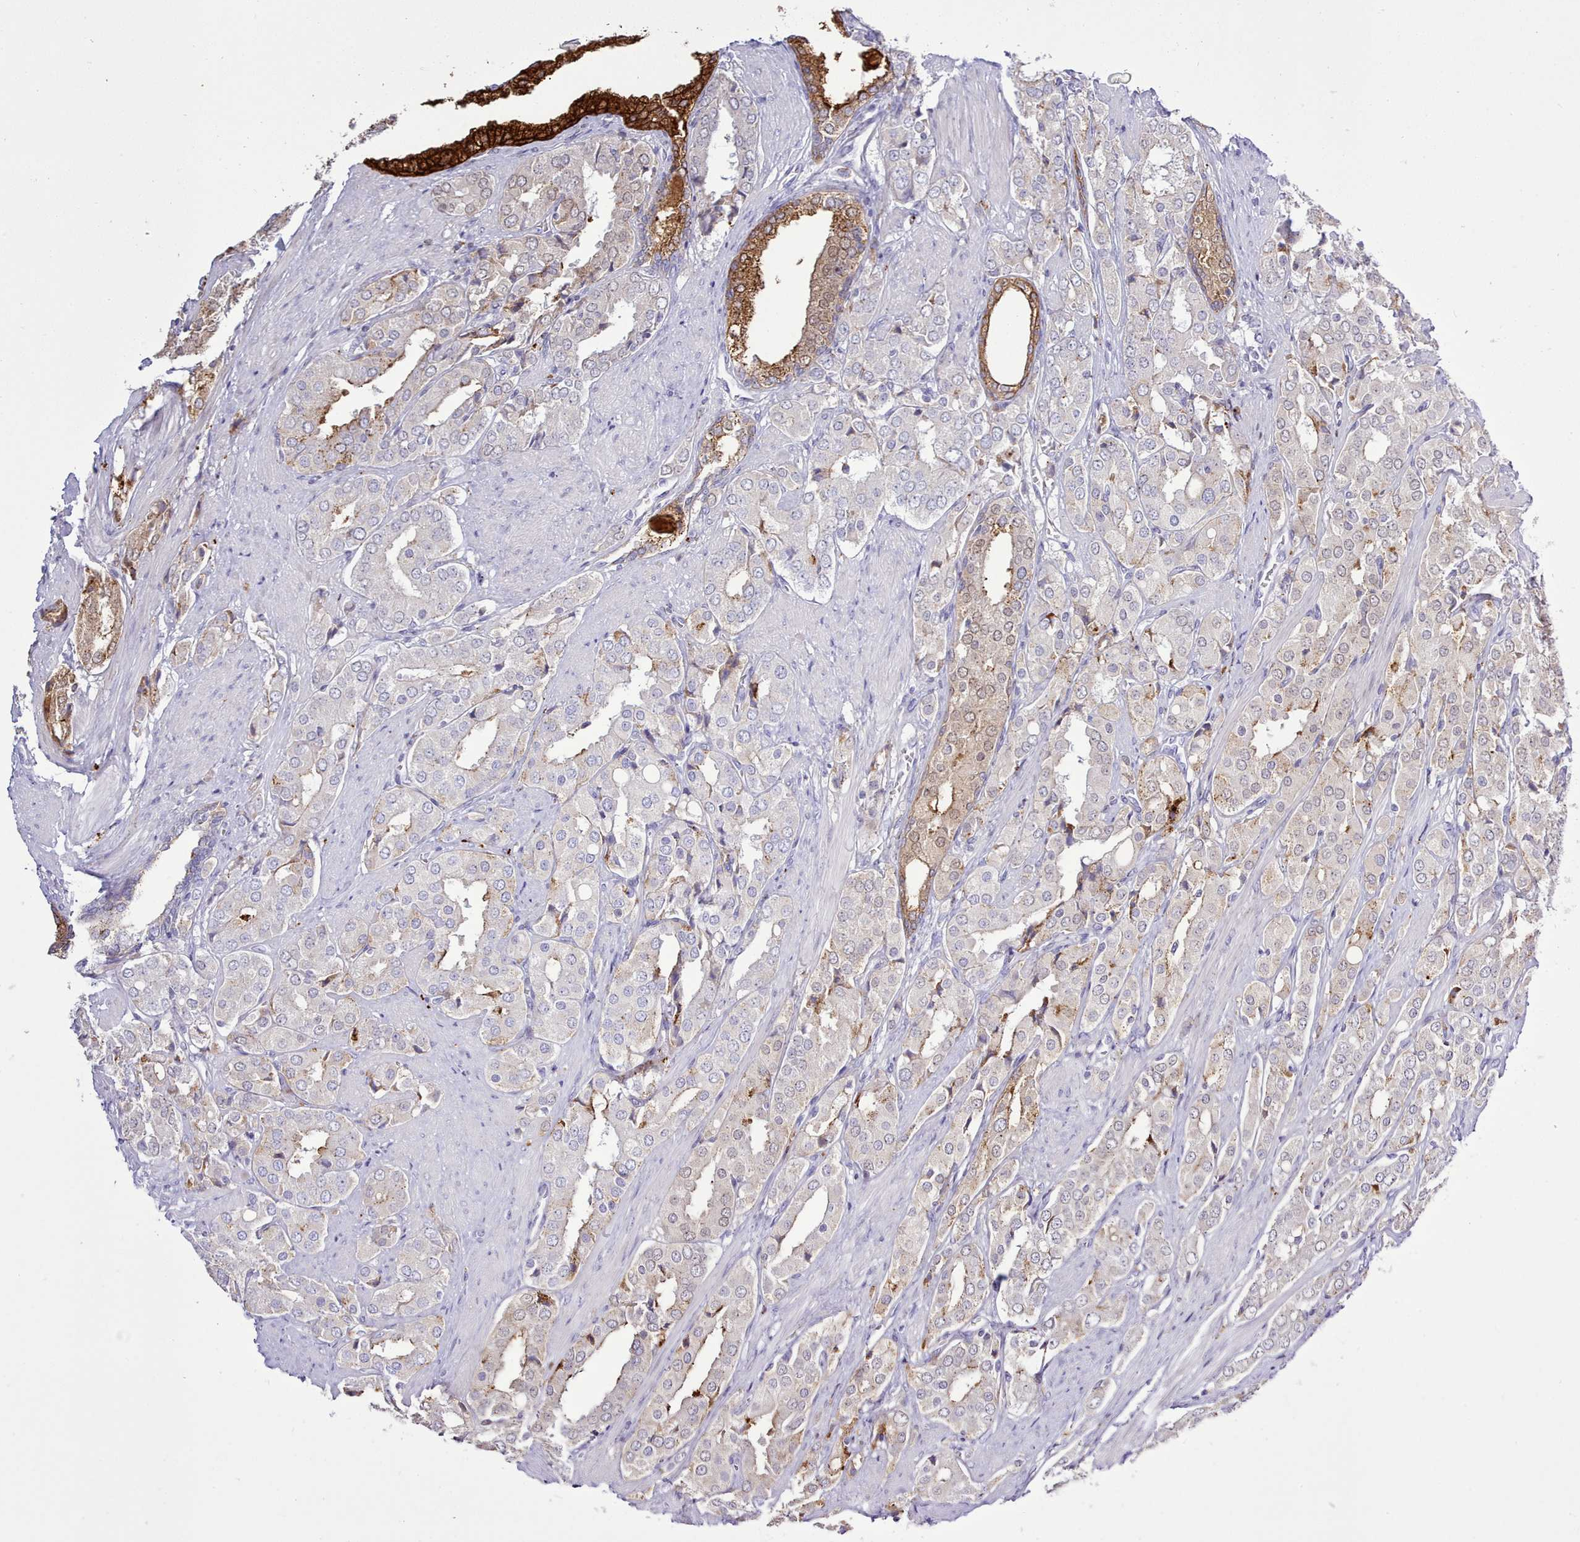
{"staining": {"intensity": "moderate", "quantity": "<25%", "location": "cytoplasmic/membranous"}, "tissue": "prostate cancer", "cell_type": "Tumor cells", "image_type": "cancer", "snomed": [{"axis": "morphology", "description": "Adenocarcinoma, High grade"}, {"axis": "topography", "description": "Prostate"}], "caption": "IHC of adenocarcinoma (high-grade) (prostate) shows low levels of moderate cytoplasmic/membranous staining in about <25% of tumor cells.", "gene": "SRD5A1", "patient": {"sex": "male", "age": 71}}